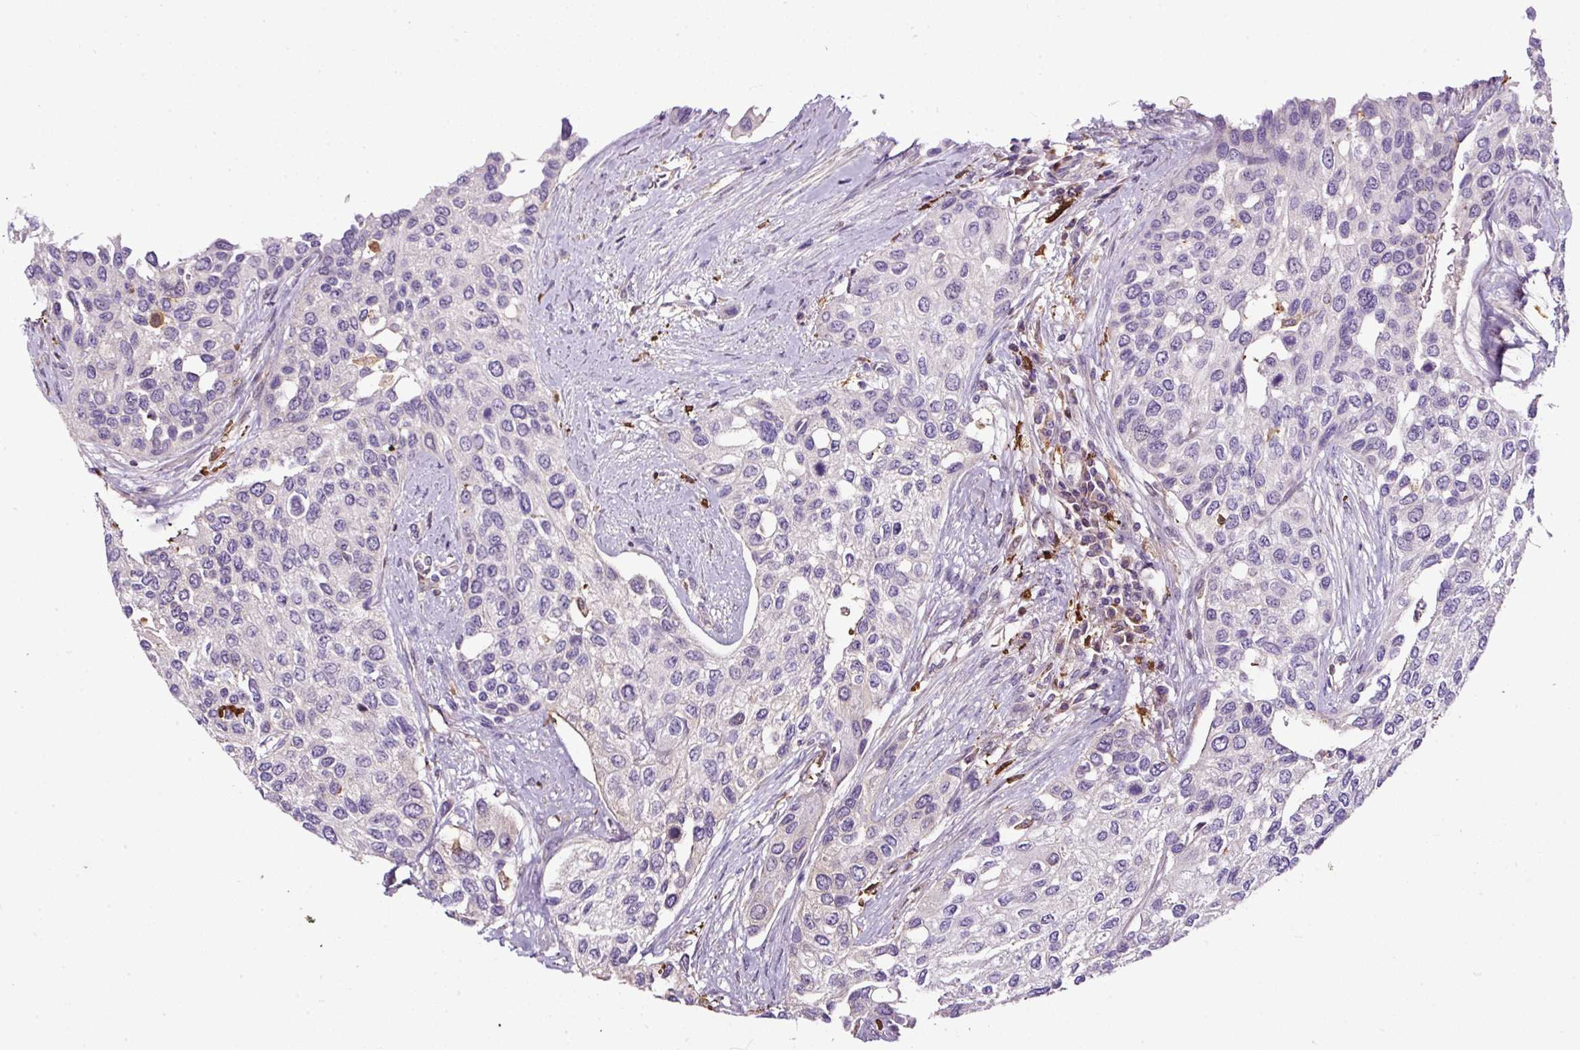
{"staining": {"intensity": "negative", "quantity": "none", "location": "none"}, "tissue": "urothelial cancer", "cell_type": "Tumor cells", "image_type": "cancer", "snomed": [{"axis": "morphology", "description": "Normal tissue, NOS"}, {"axis": "morphology", "description": "Urothelial carcinoma, High grade"}, {"axis": "topography", "description": "Vascular tissue"}, {"axis": "topography", "description": "Urinary bladder"}], "caption": "Tumor cells are negative for protein expression in human urothelial carcinoma (high-grade).", "gene": "LRRC24", "patient": {"sex": "female", "age": 56}}